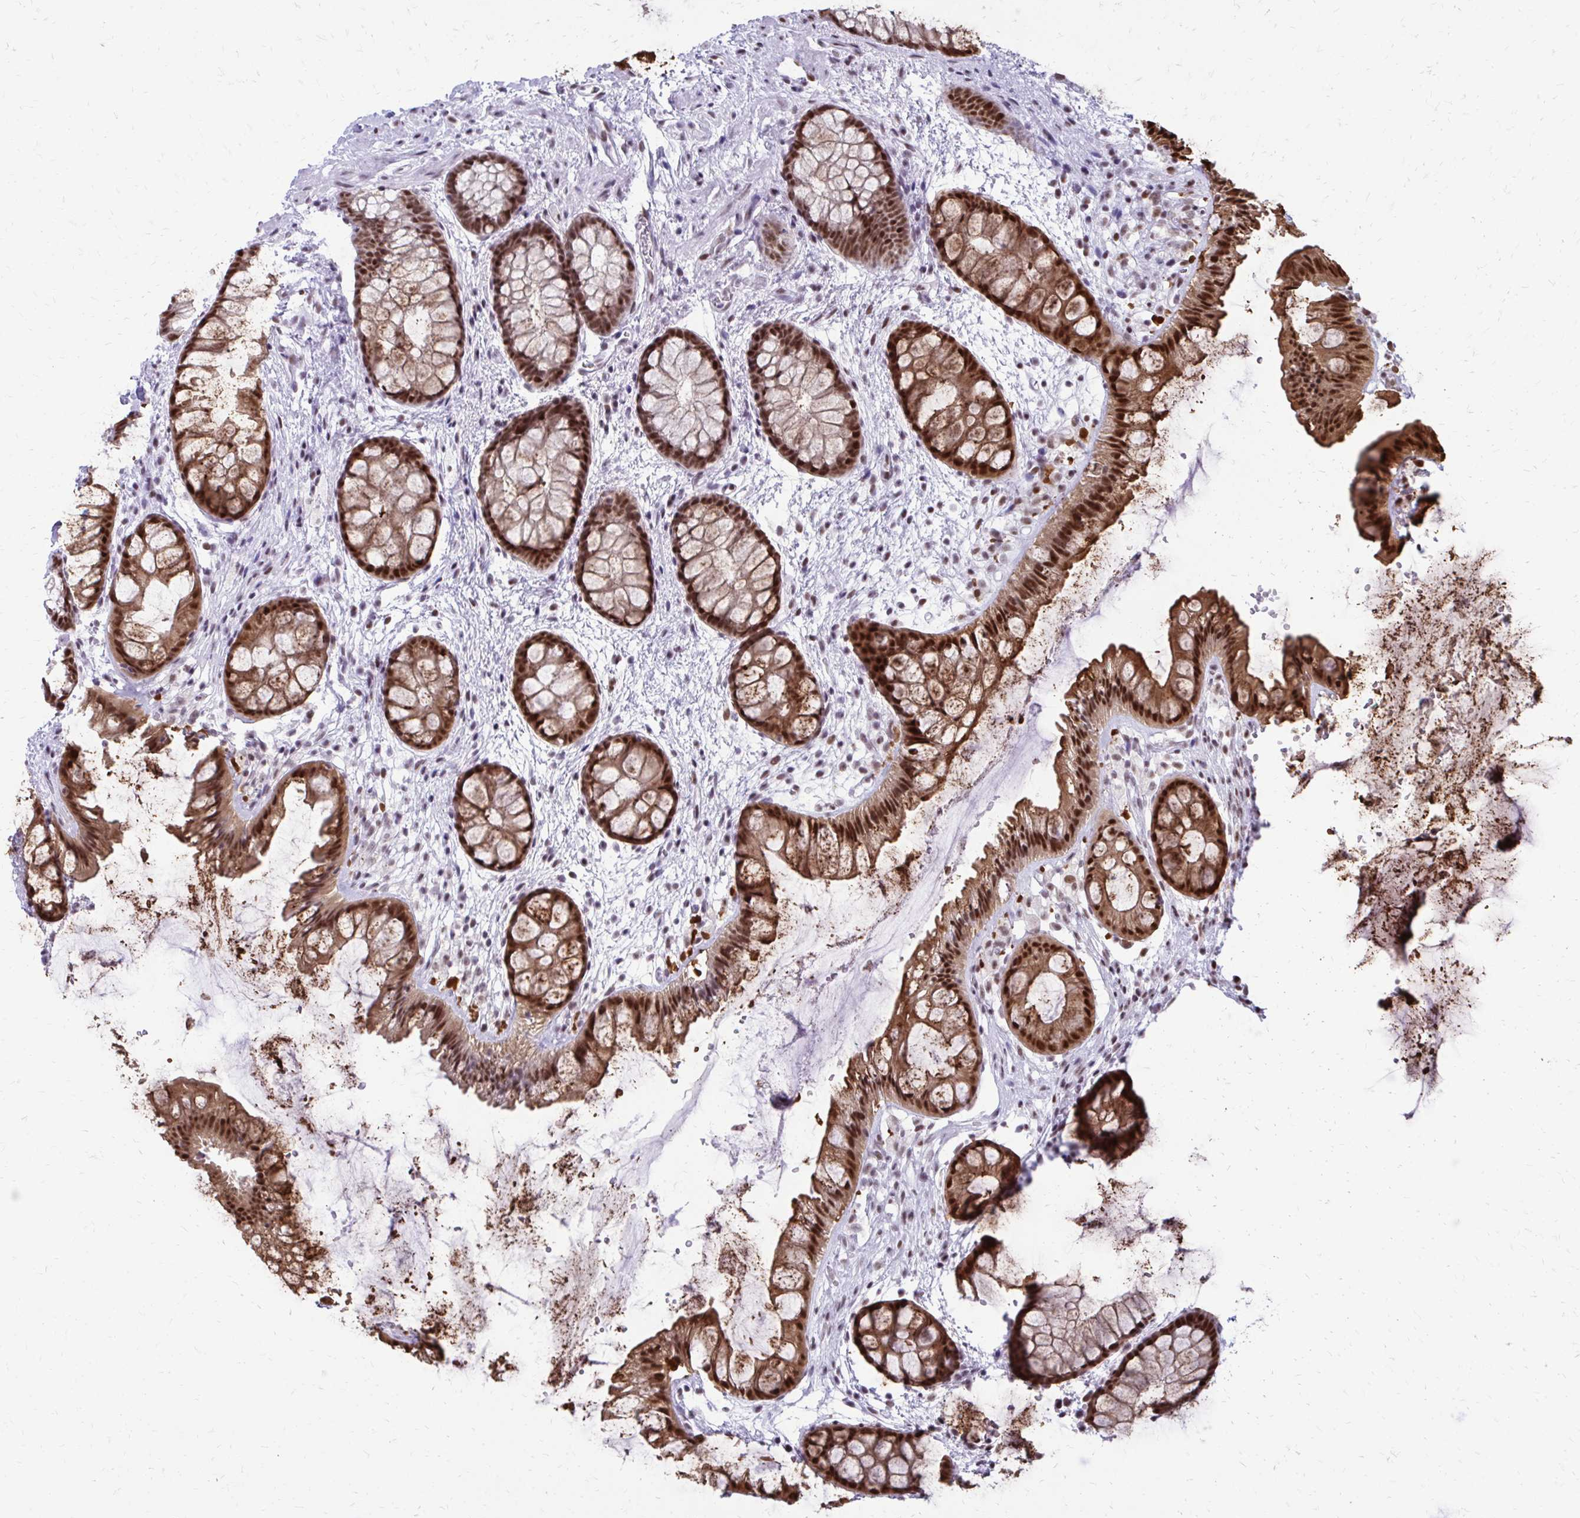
{"staining": {"intensity": "strong", "quantity": ">75%", "location": "cytoplasmic/membranous,nuclear"}, "tissue": "rectum", "cell_type": "Glandular cells", "image_type": "normal", "snomed": [{"axis": "morphology", "description": "Normal tissue, NOS"}, {"axis": "topography", "description": "Rectum"}], "caption": "Rectum stained for a protein (brown) displays strong cytoplasmic/membranous,nuclear positive positivity in about >75% of glandular cells.", "gene": "SS18", "patient": {"sex": "female", "age": 62}}